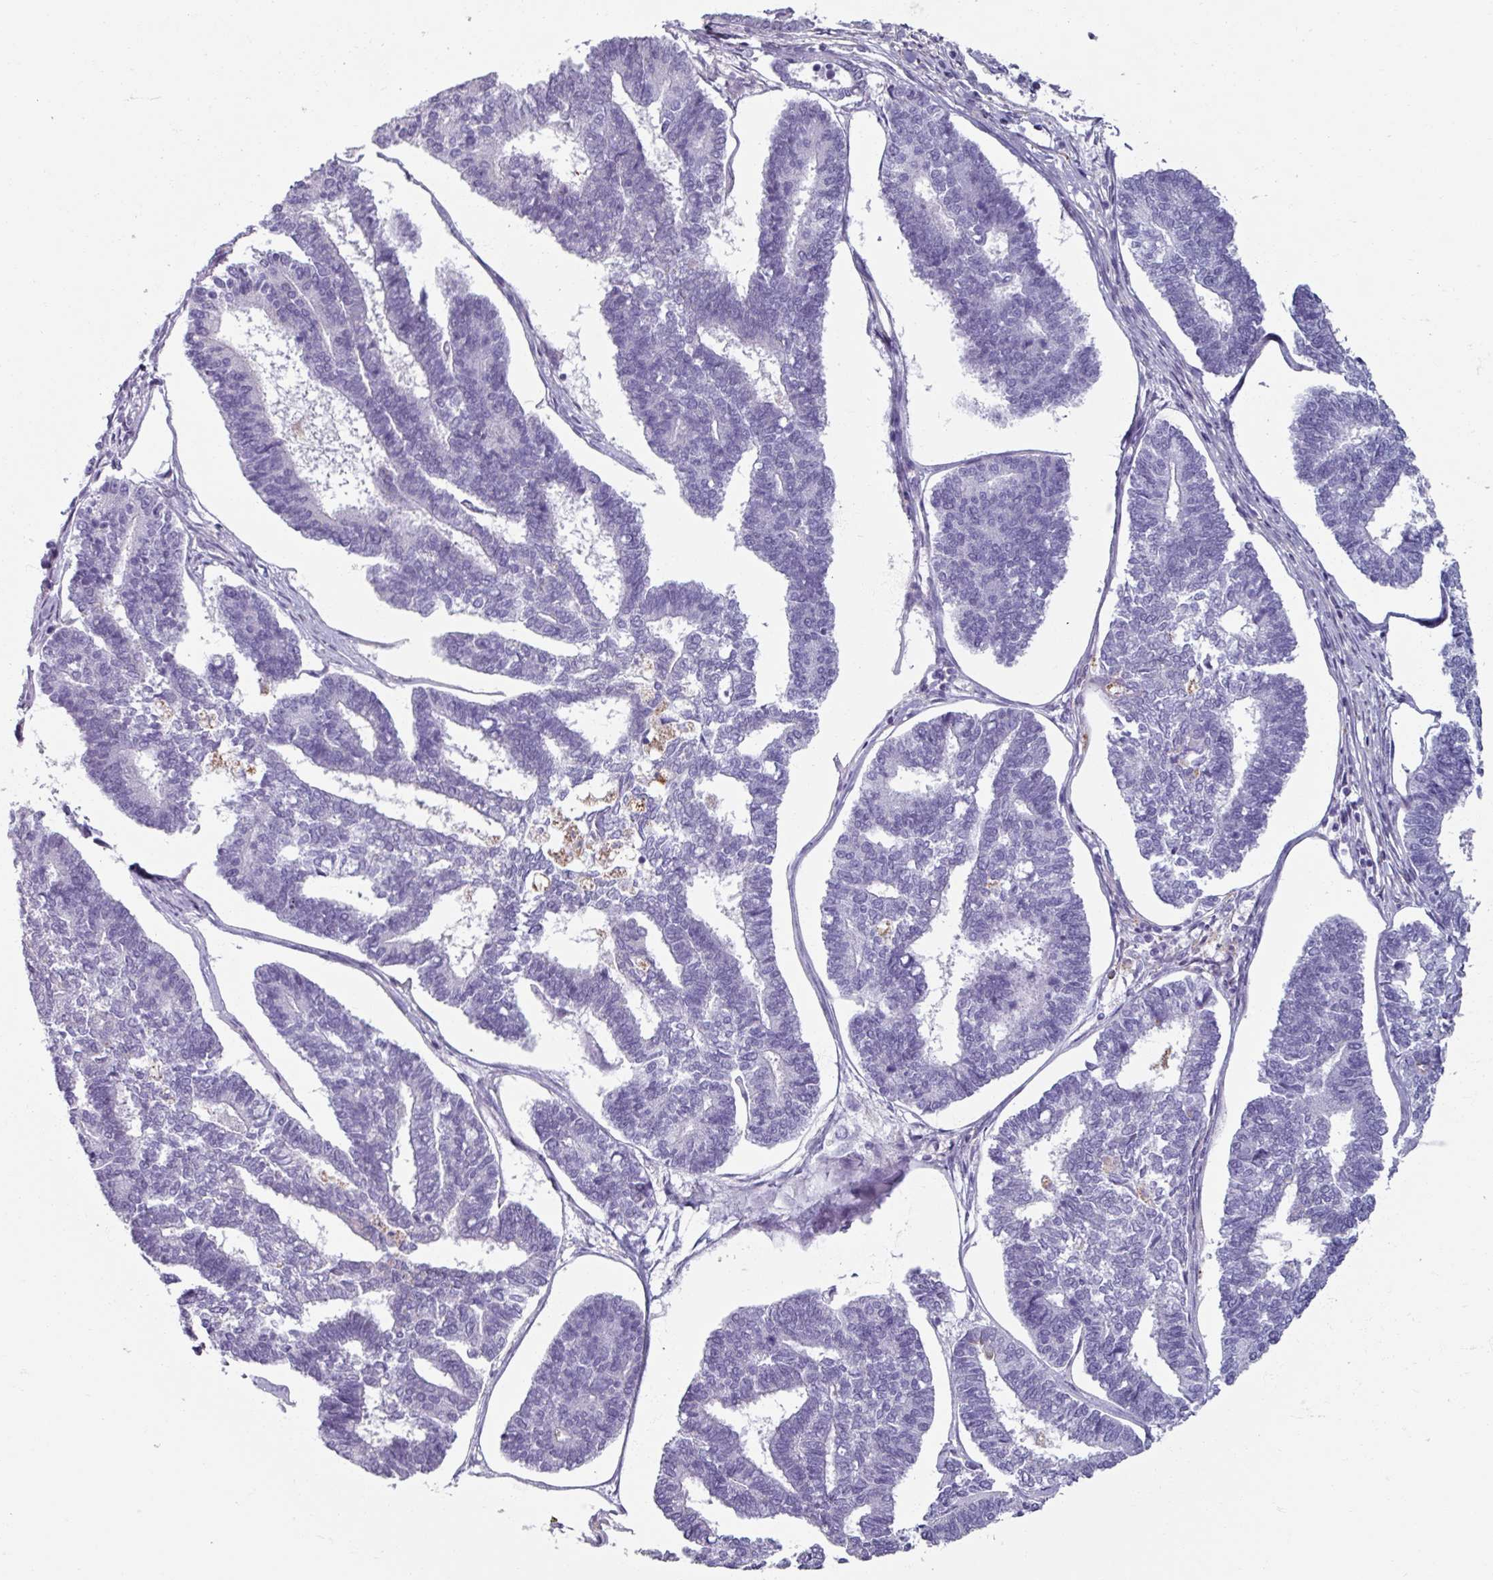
{"staining": {"intensity": "negative", "quantity": "none", "location": "none"}, "tissue": "endometrial cancer", "cell_type": "Tumor cells", "image_type": "cancer", "snomed": [{"axis": "morphology", "description": "Adenocarcinoma, NOS"}, {"axis": "topography", "description": "Endometrium"}], "caption": "Endometrial cancer (adenocarcinoma) stained for a protein using immunohistochemistry (IHC) reveals no expression tumor cells.", "gene": "SPESP1", "patient": {"sex": "female", "age": 70}}